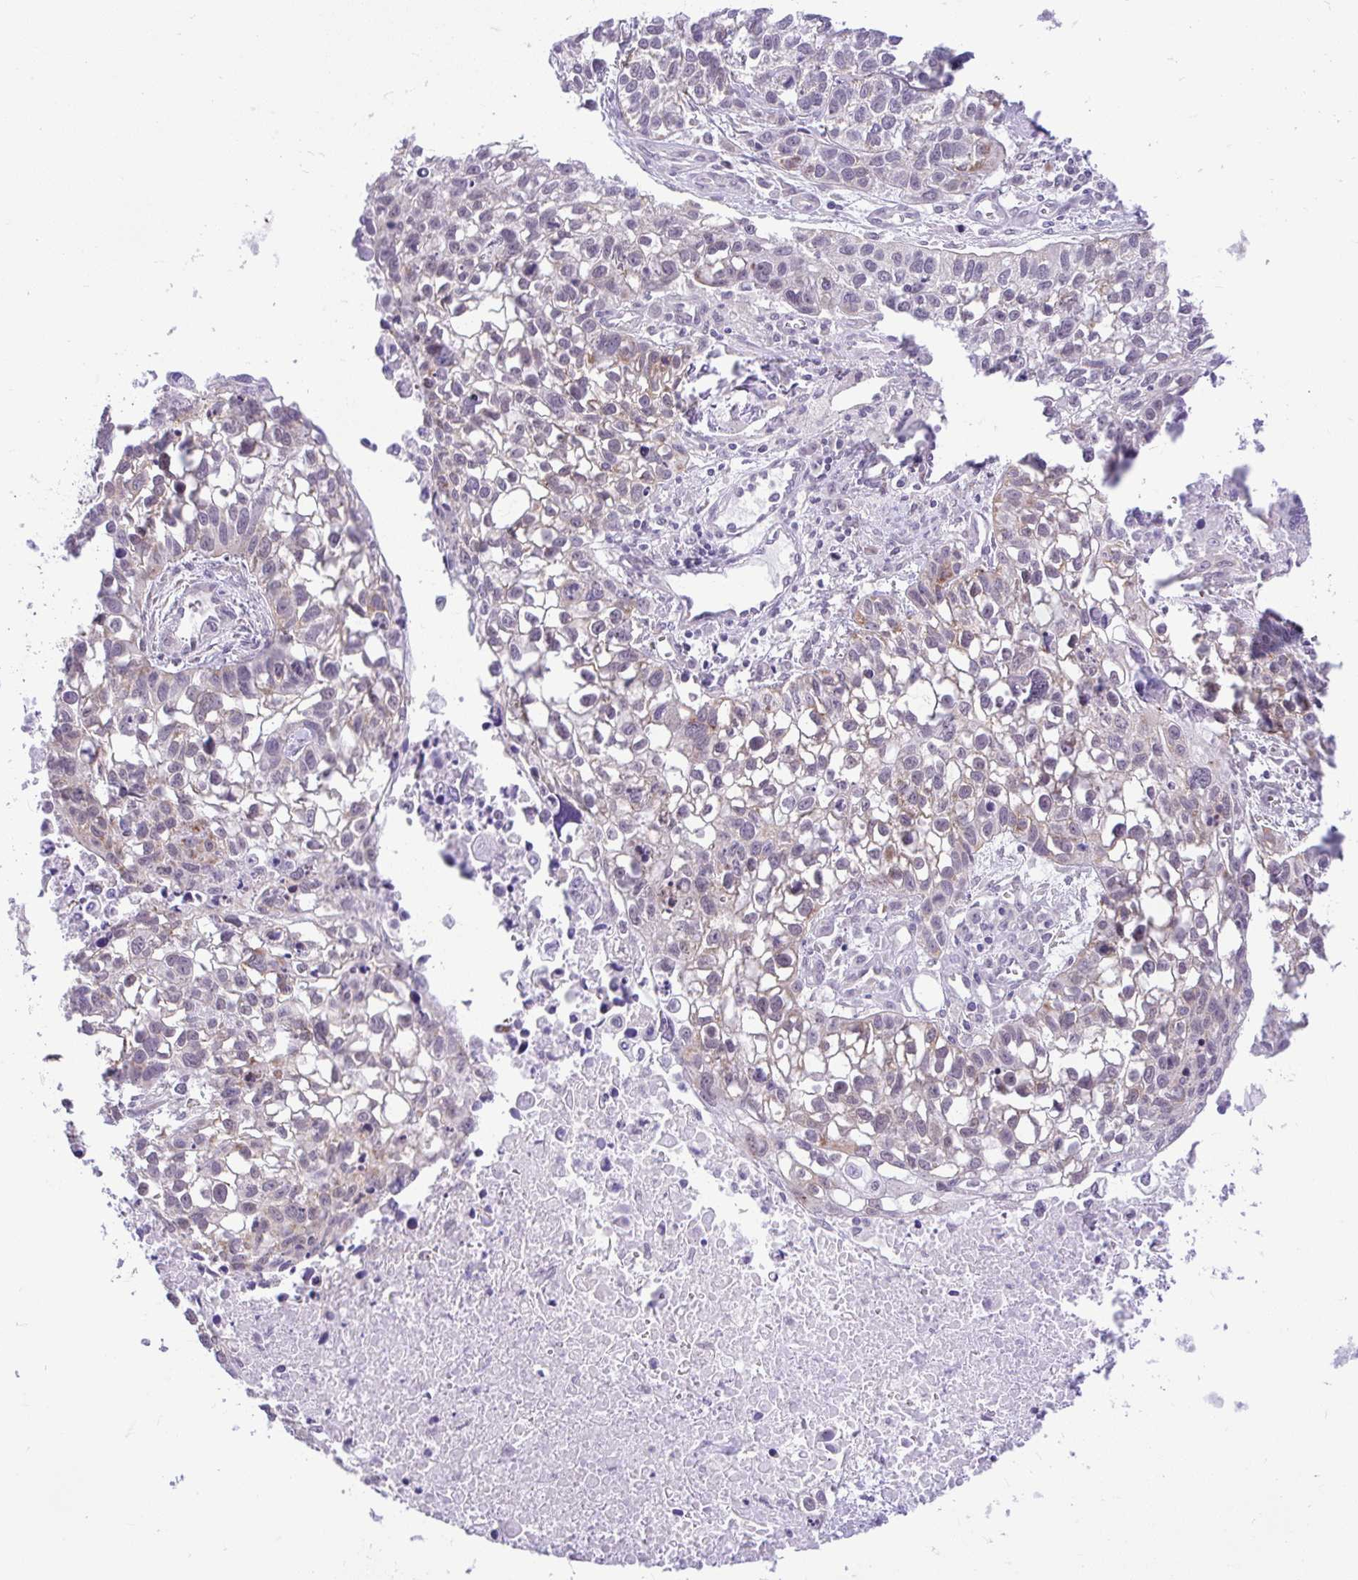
{"staining": {"intensity": "moderate", "quantity": "<25%", "location": "cytoplasmic/membranous"}, "tissue": "lung cancer", "cell_type": "Tumor cells", "image_type": "cancer", "snomed": [{"axis": "morphology", "description": "Squamous cell carcinoma, NOS"}, {"axis": "topography", "description": "Lung"}], "caption": "Lung cancer tissue demonstrates moderate cytoplasmic/membranous staining in about <25% of tumor cells, visualized by immunohistochemistry.", "gene": "PYCR2", "patient": {"sex": "male", "age": 74}}